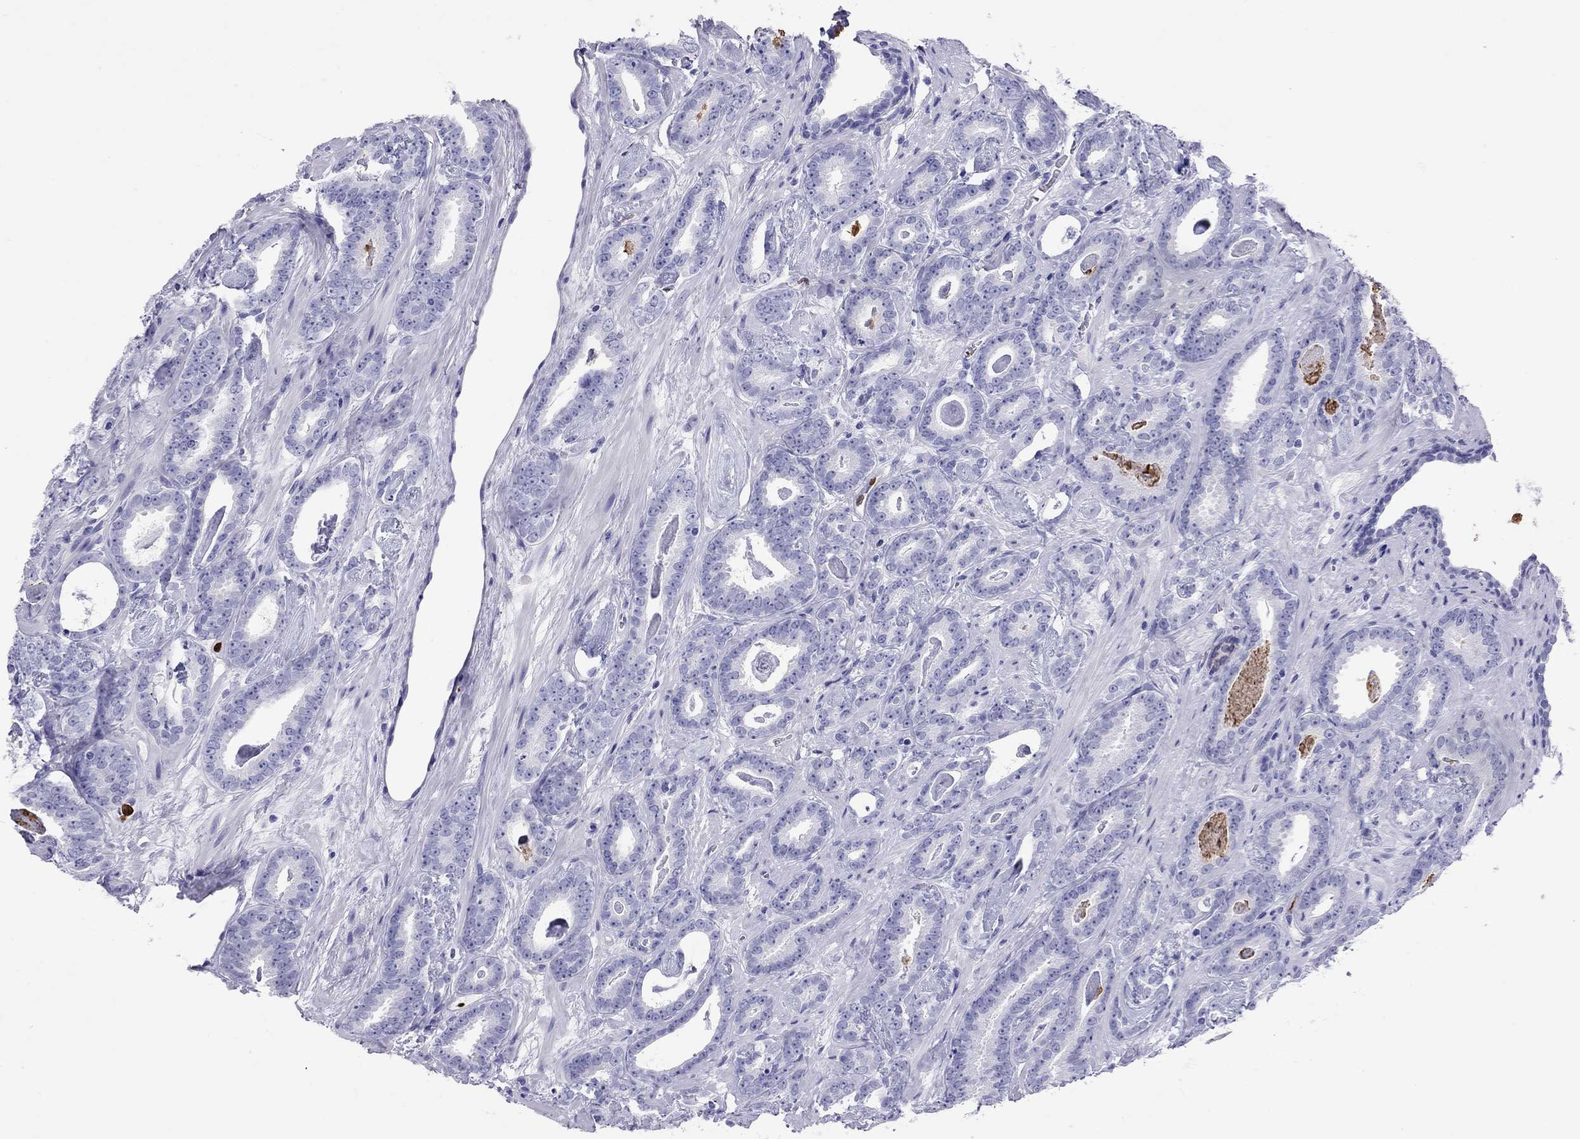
{"staining": {"intensity": "negative", "quantity": "none", "location": "none"}, "tissue": "prostate cancer", "cell_type": "Tumor cells", "image_type": "cancer", "snomed": [{"axis": "morphology", "description": "Adenocarcinoma, Medium grade"}, {"axis": "topography", "description": "Prostate and seminal vesicle, NOS"}, {"axis": "topography", "description": "Prostate"}], "caption": "Image shows no protein positivity in tumor cells of prostate cancer (medium-grade adenocarcinoma) tissue.", "gene": "SLAMF1", "patient": {"sex": "male", "age": 54}}